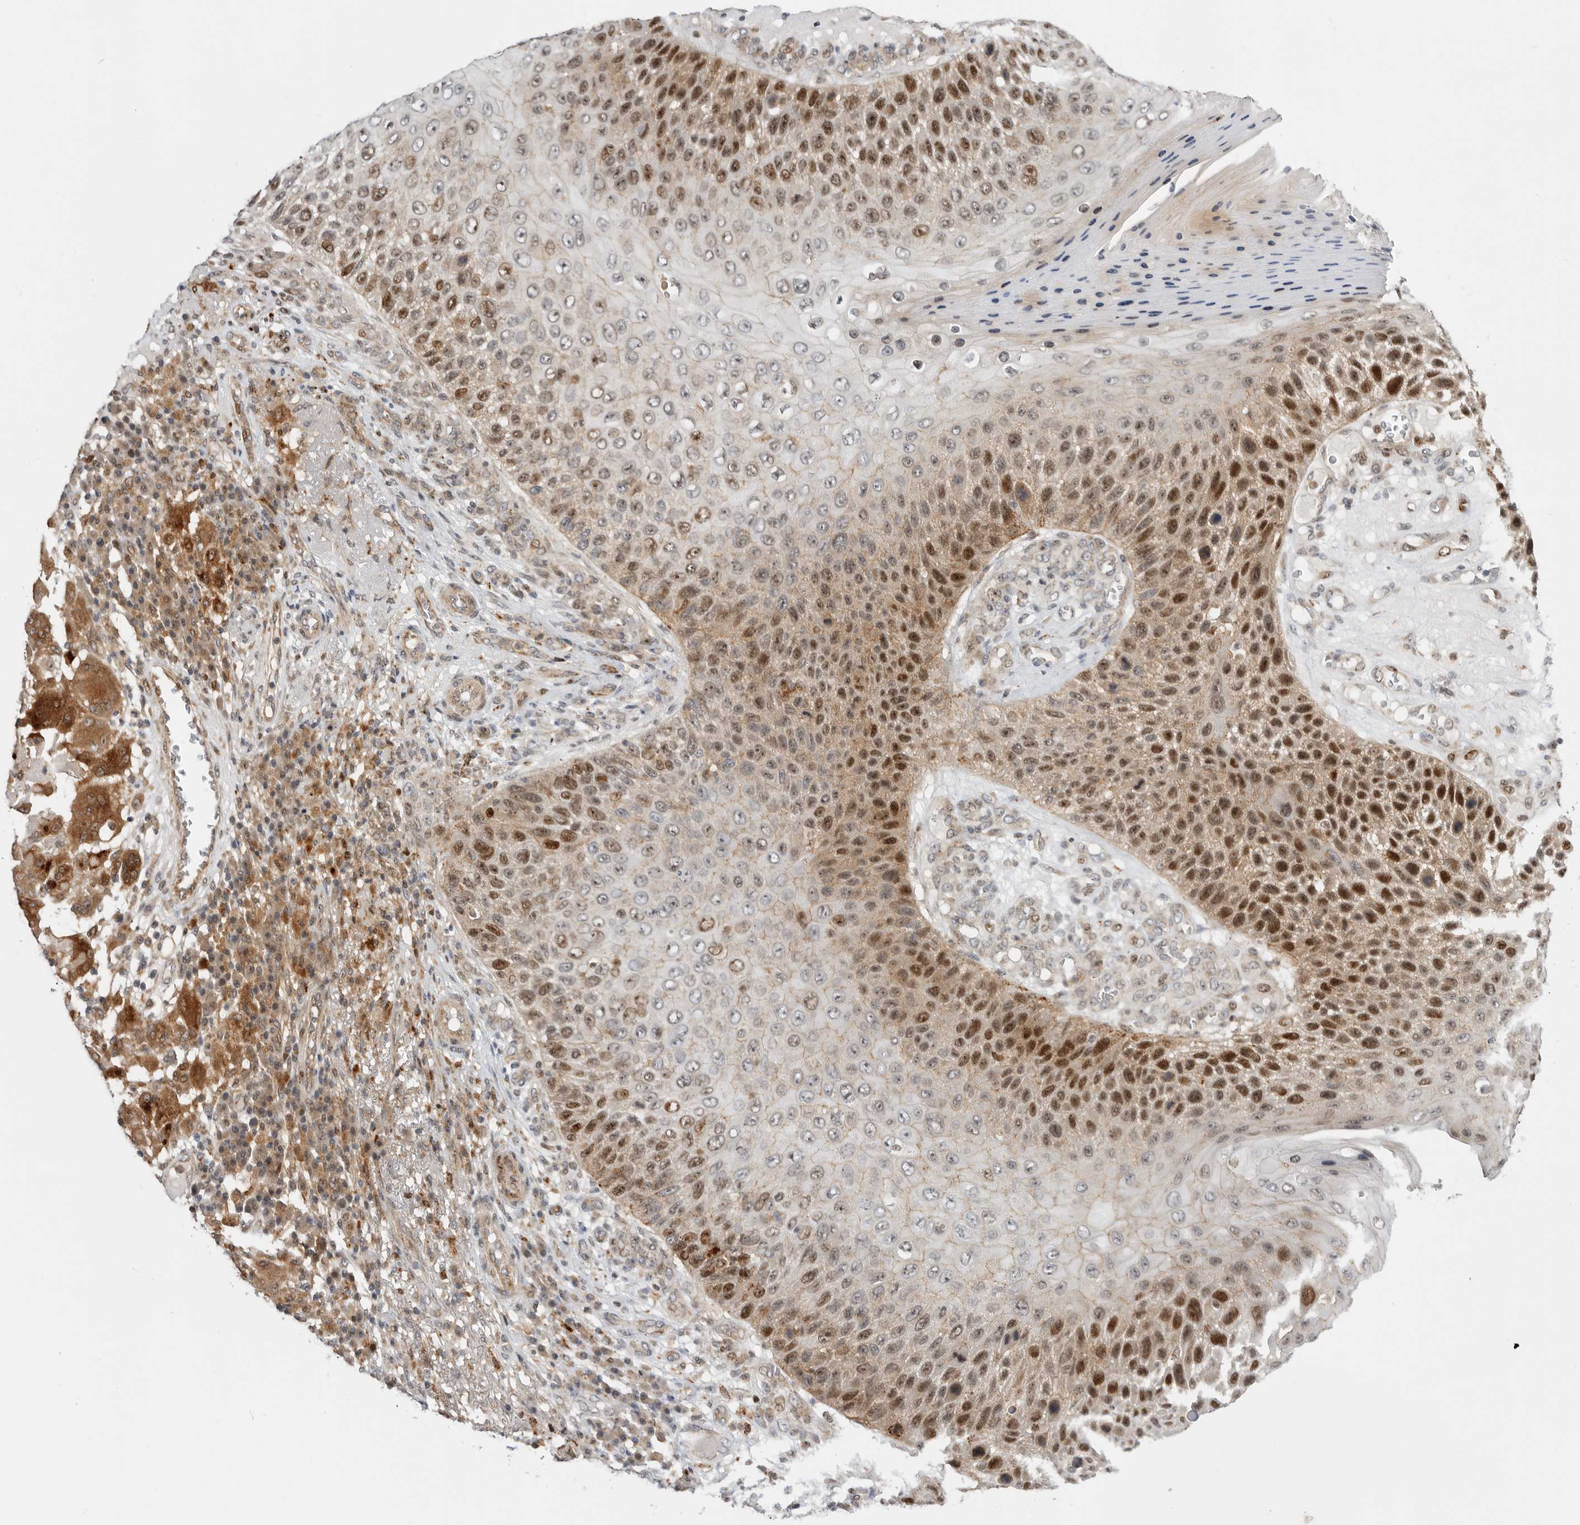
{"staining": {"intensity": "strong", "quantity": "25%-75%", "location": "nuclear"}, "tissue": "skin cancer", "cell_type": "Tumor cells", "image_type": "cancer", "snomed": [{"axis": "morphology", "description": "Squamous cell carcinoma, NOS"}, {"axis": "topography", "description": "Skin"}], "caption": "Human skin squamous cell carcinoma stained for a protein (brown) reveals strong nuclear positive staining in about 25%-75% of tumor cells.", "gene": "CSNK1G3", "patient": {"sex": "female", "age": 88}}